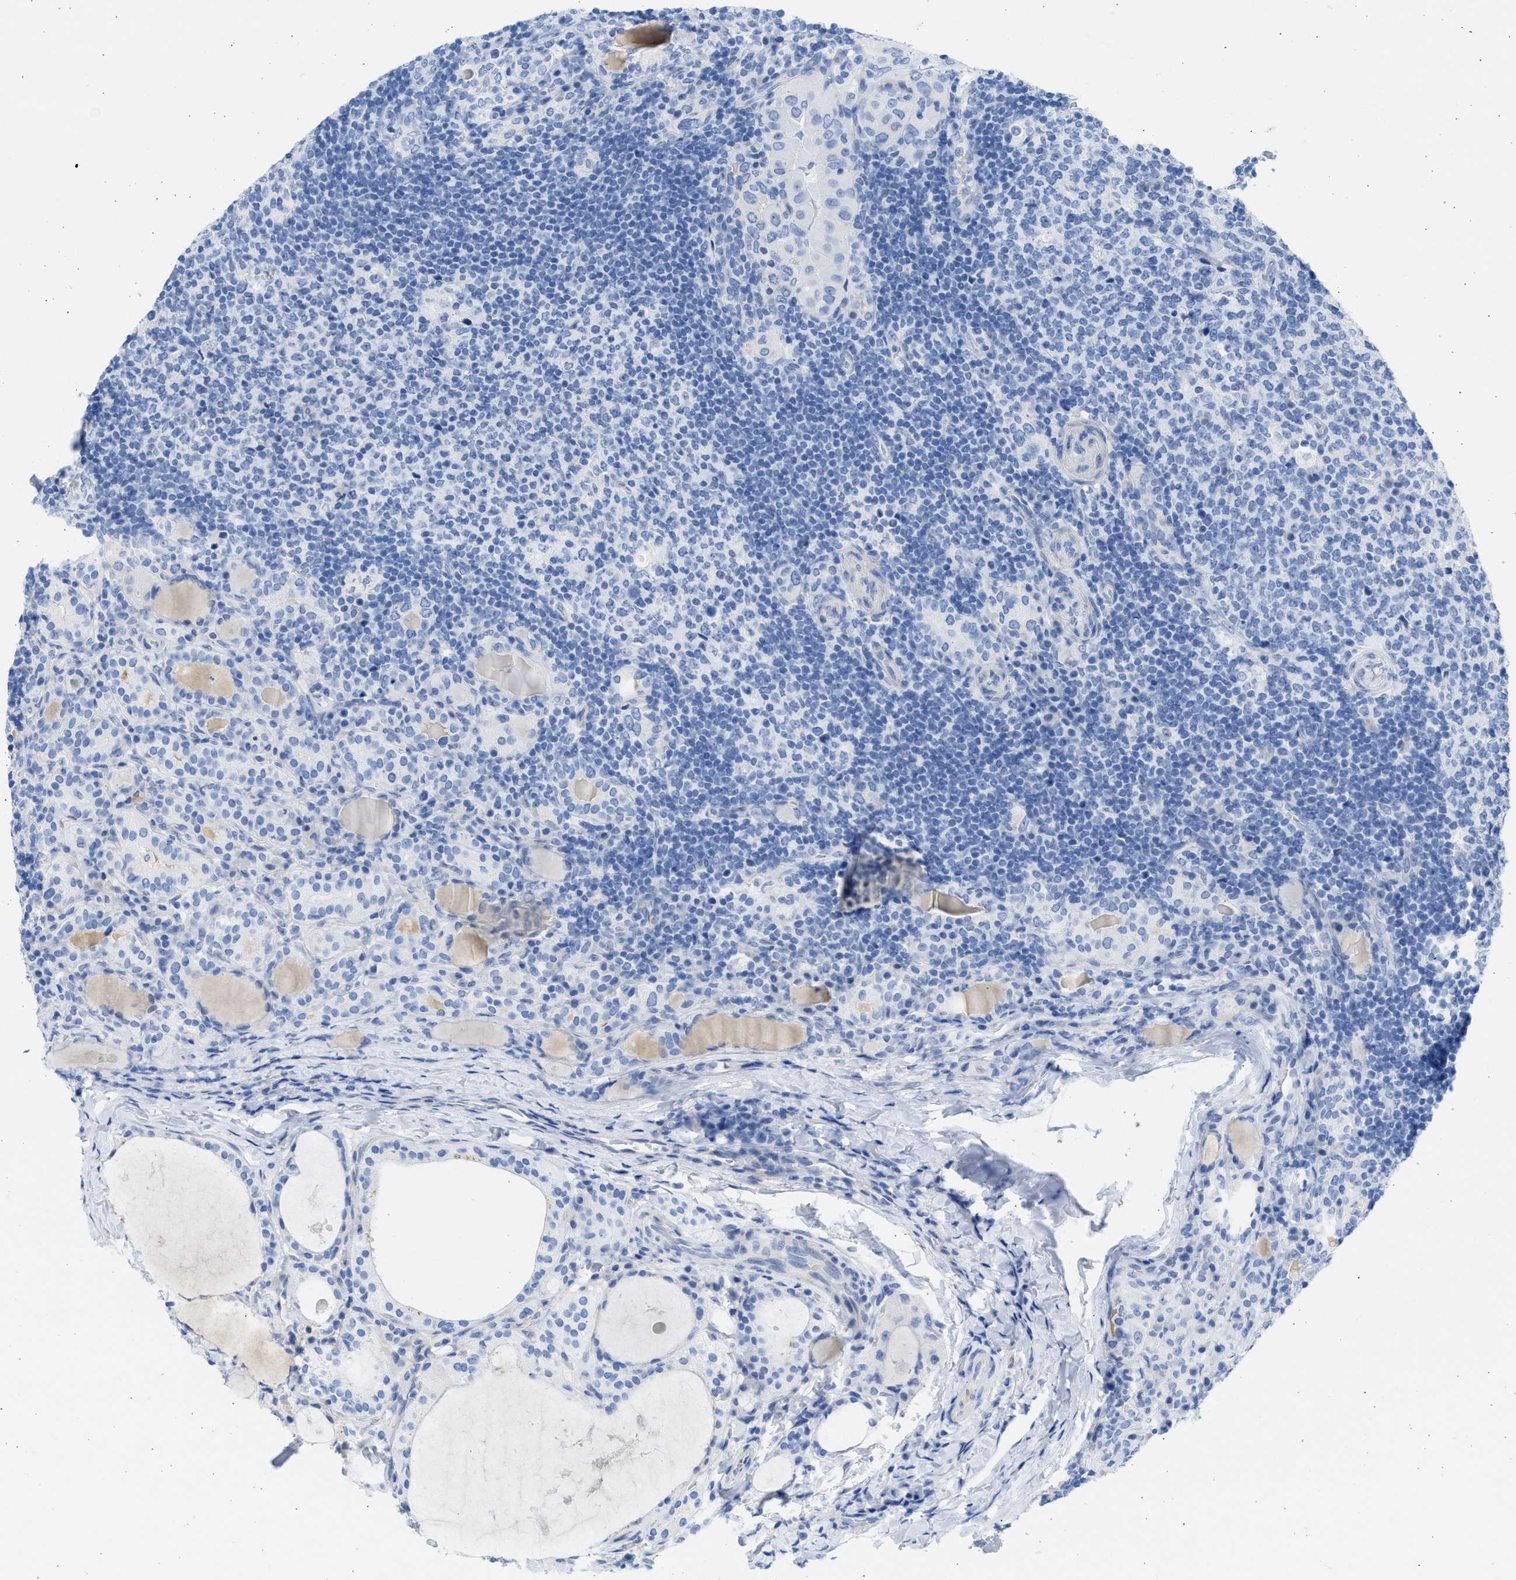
{"staining": {"intensity": "negative", "quantity": "none", "location": "none"}, "tissue": "thyroid cancer", "cell_type": "Tumor cells", "image_type": "cancer", "snomed": [{"axis": "morphology", "description": "Papillary adenocarcinoma, NOS"}, {"axis": "topography", "description": "Thyroid gland"}], "caption": "Immunohistochemical staining of thyroid cancer displays no significant staining in tumor cells. Nuclei are stained in blue.", "gene": "SPATA3", "patient": {"sex": "female", "age": 42}}